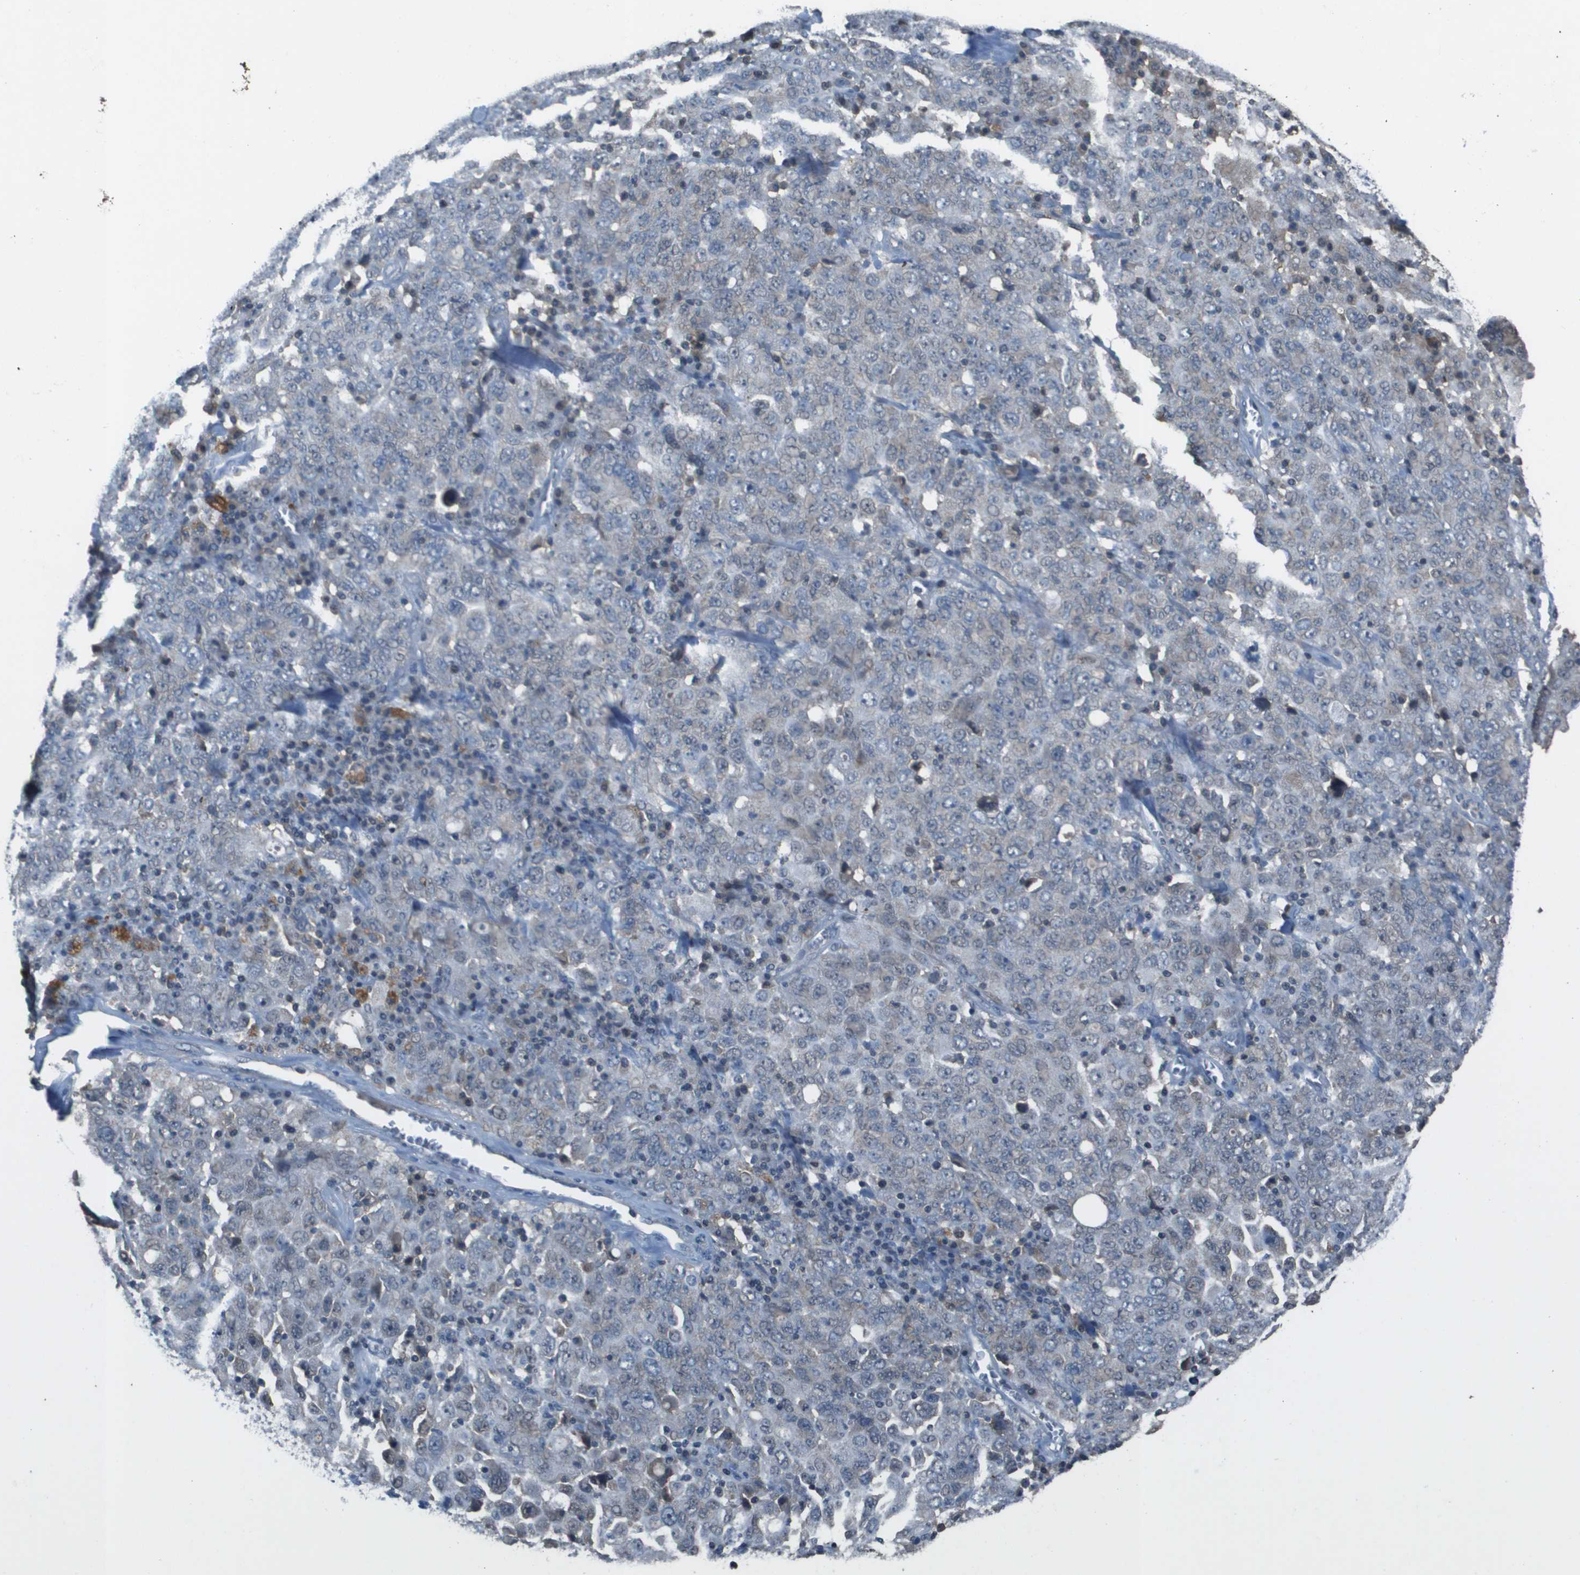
{"staining": {"intensity": "negative", "quantity": "none", "location": "none"}, "tissue": "ovarian cancer", "cell_type": "Tumor cells", "image_type": "cancer", "snomed": [{"axis": "morphology", "description": "Carcinoma, endometroid"}, {"axis": "topography", "description": "Ovary"}], "caption": "Immunohistochemistry of human ovarian cancer demonstrates no positivity in tumor cells.", "gene": "CAMK4", "patient": {"sex": "female", "age": 62}}